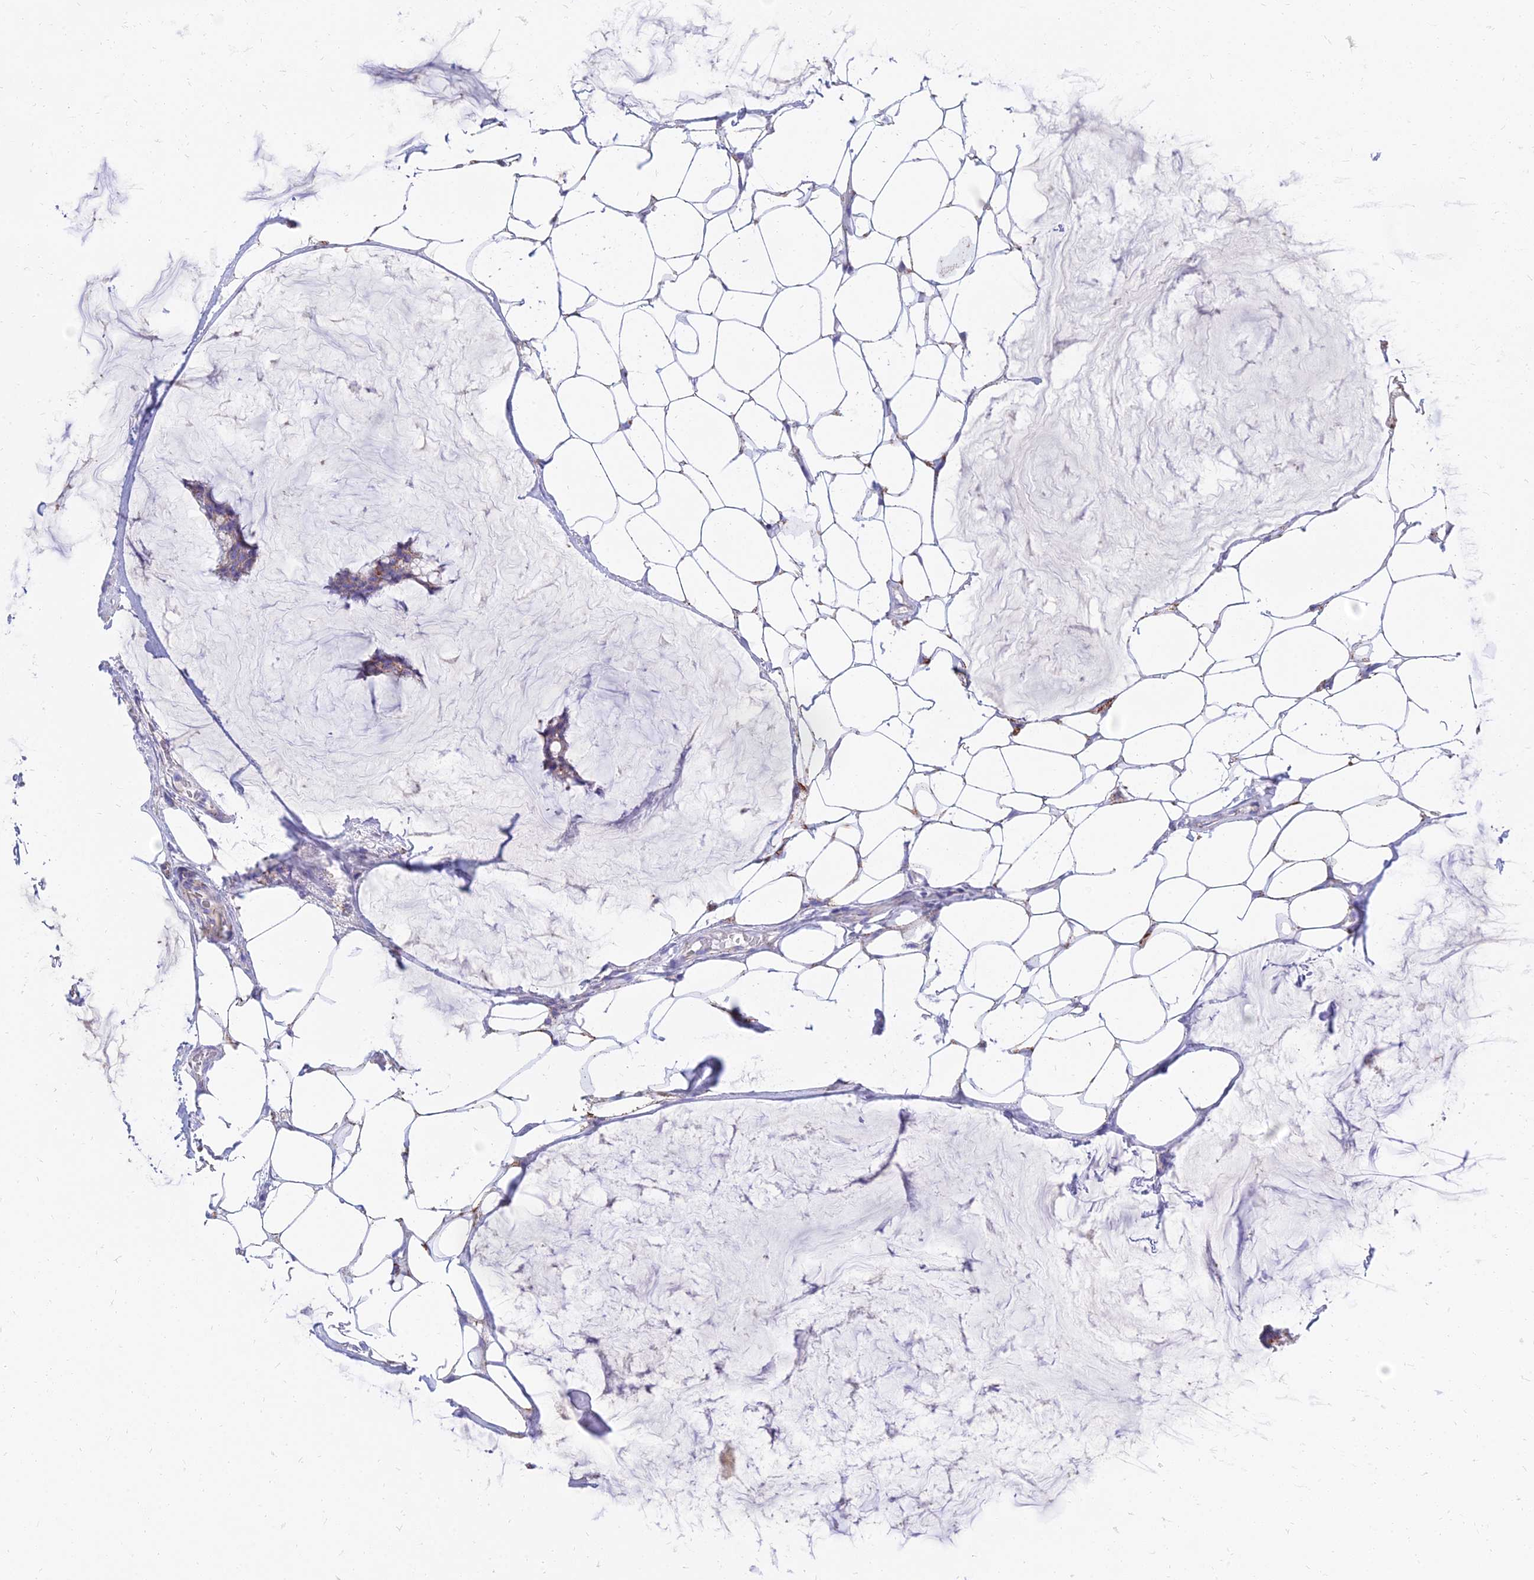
{"staining": {"intensity": "moderate", "quantity": "25%-75%", "location": "cytoplasmic/membranous"}, "tissue": "breast cancer", "cell_type": "Tumor cells", "image_type": "cancer", "snomed": [{"axis": "morphology", "description": "Duct carcinoma"}, {"axis": "topography", "description": "Breast"}], "caption": "Immunohistochemical staining of human breast invasive ductal carcinoma shows medium levels of moderate cytoplasmic/membranous protein expression in about 25%-75% of tumor cells.", "gene": "PKN3", "patient": {"sex": "female", "age": 93}}